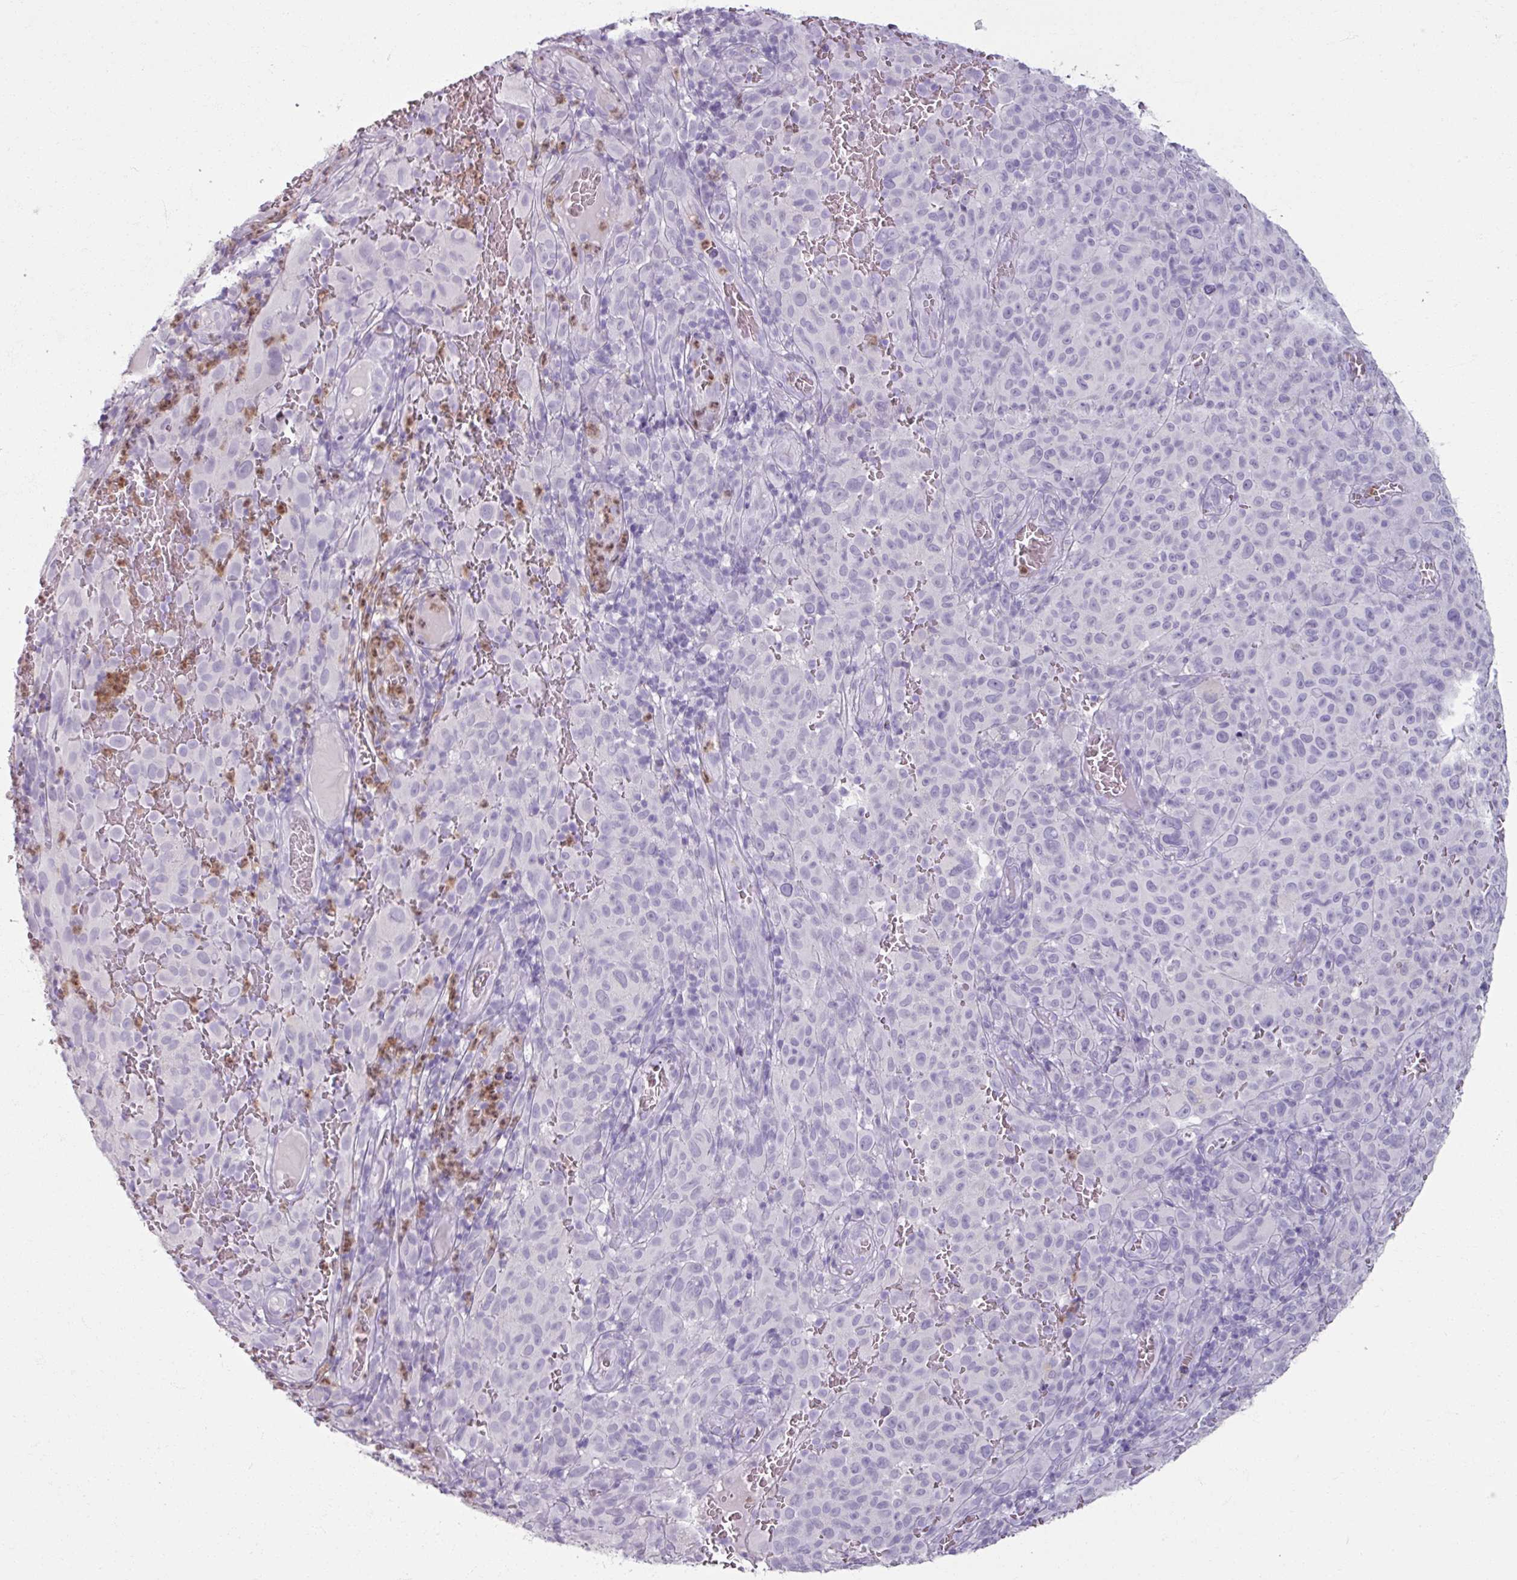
{"staining": {"intensity": "negative", "quantity": "none", "location": "none"}, "tissue": "melanoma", "cell_type": "Tumor cells", "image_type": "cancer", "snomed": [{"axis": "morphology", "description": "Malignant melanoma, NOS"}, {"axis": "topography", "description": "Skin"}], "caption": "This is a image of immunohistochemistry staining of malignant melanoma, which shows no staining in tumor cells.", "gene": "ARG1", "patient": {"sex": "female", "age": 82}}